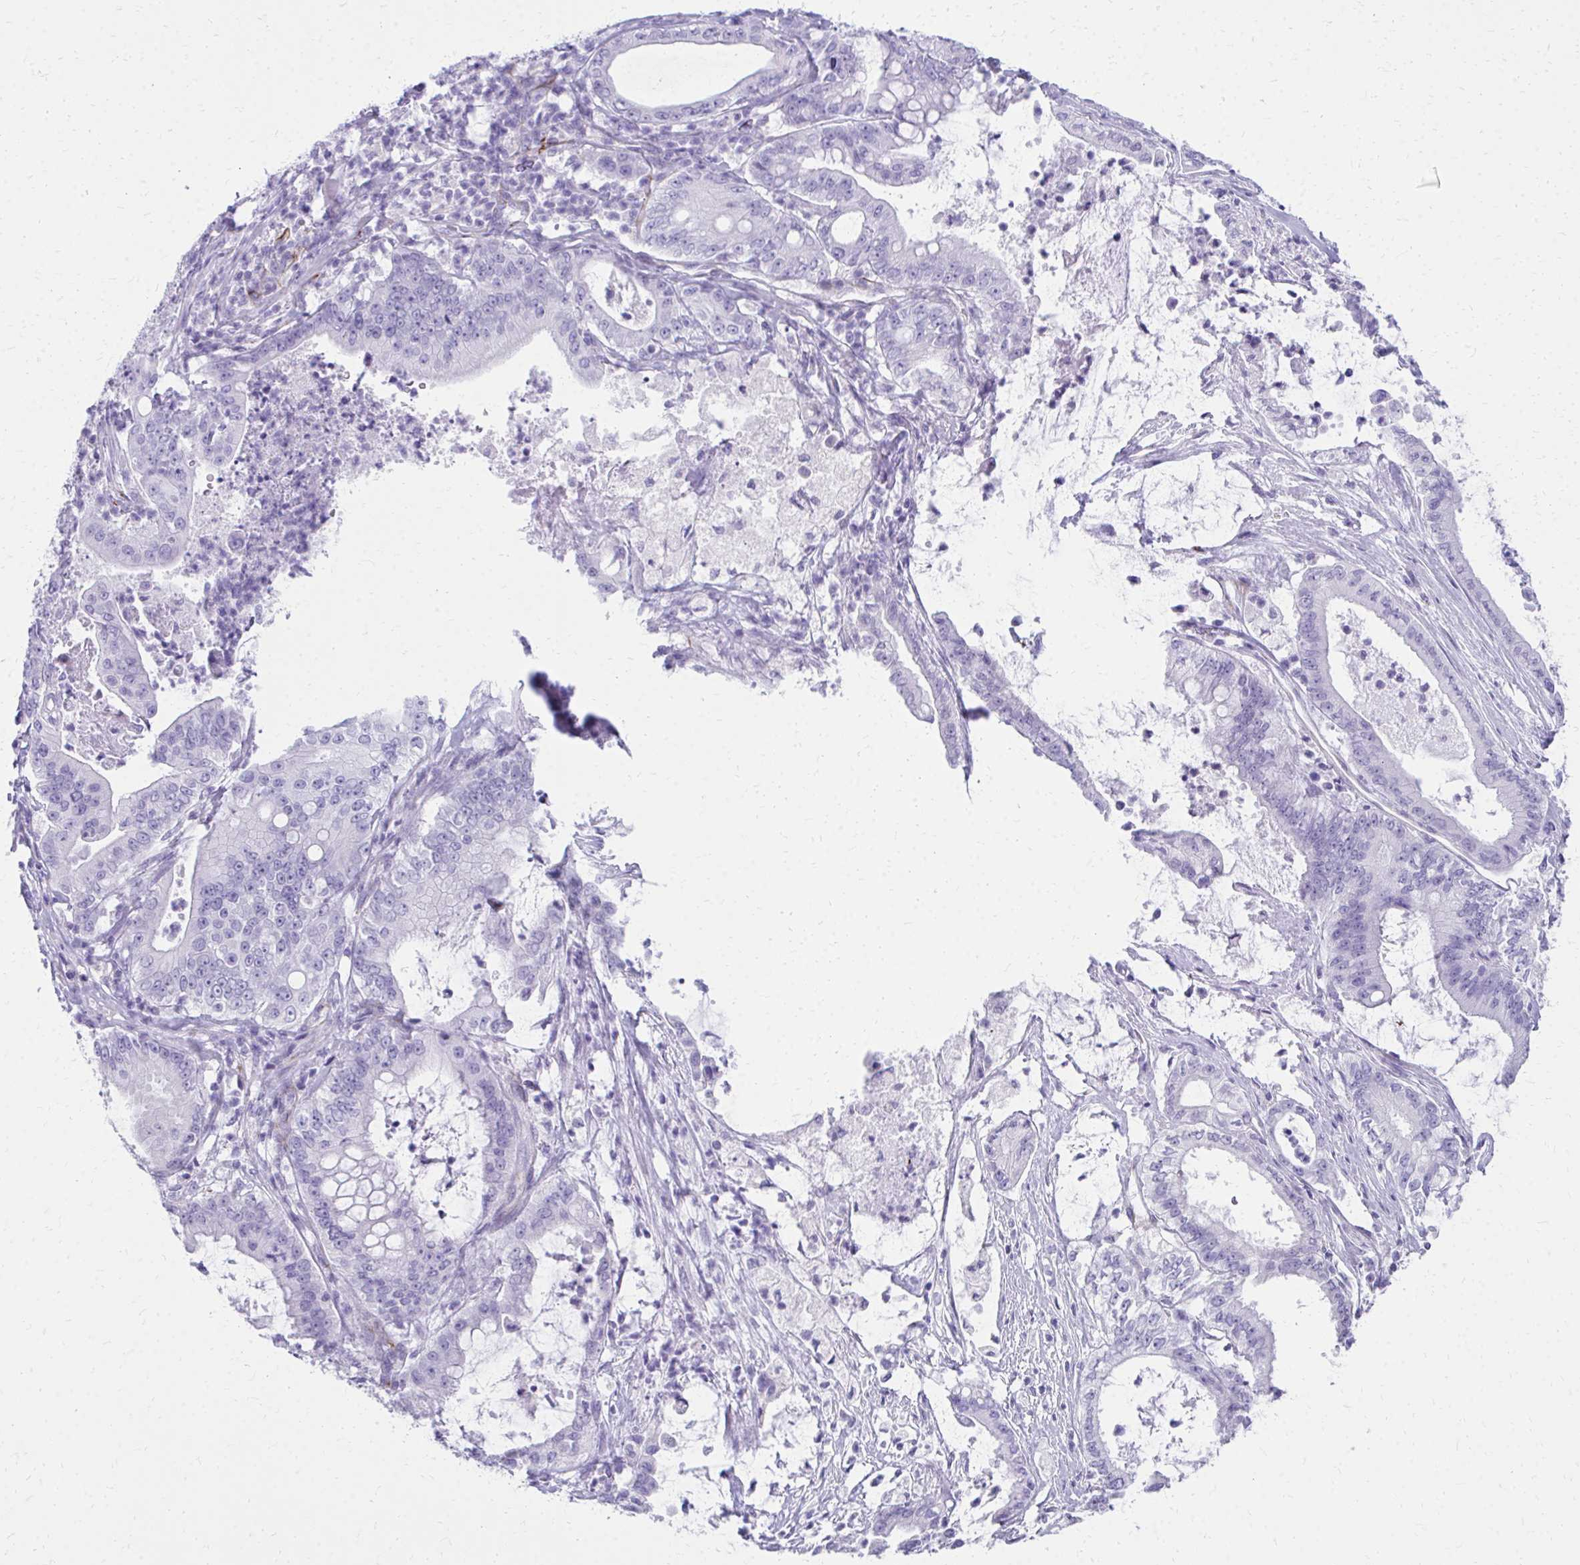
{"staining": {"intensity": "negative", "quantity": "none", "location": "none"}, "tissue": "pancreatic cancer", "cell_type": "Tumor cells", "image_type": "cancer", "snomed": [{"axis": "morphology", "description": "Adenocarcinoma, NOS"}, {"axis": "topography", "description": "Pancreas"}], "caption": "DAB (3,3'-diaminobenzidine) immunohistochemical staining of pancreatic cancer (adenocarcinoma) demonstrates no significant positivity in tumor cells.", "gene": "TRIM6", "patient": {"sex": "male", "age": 71}}